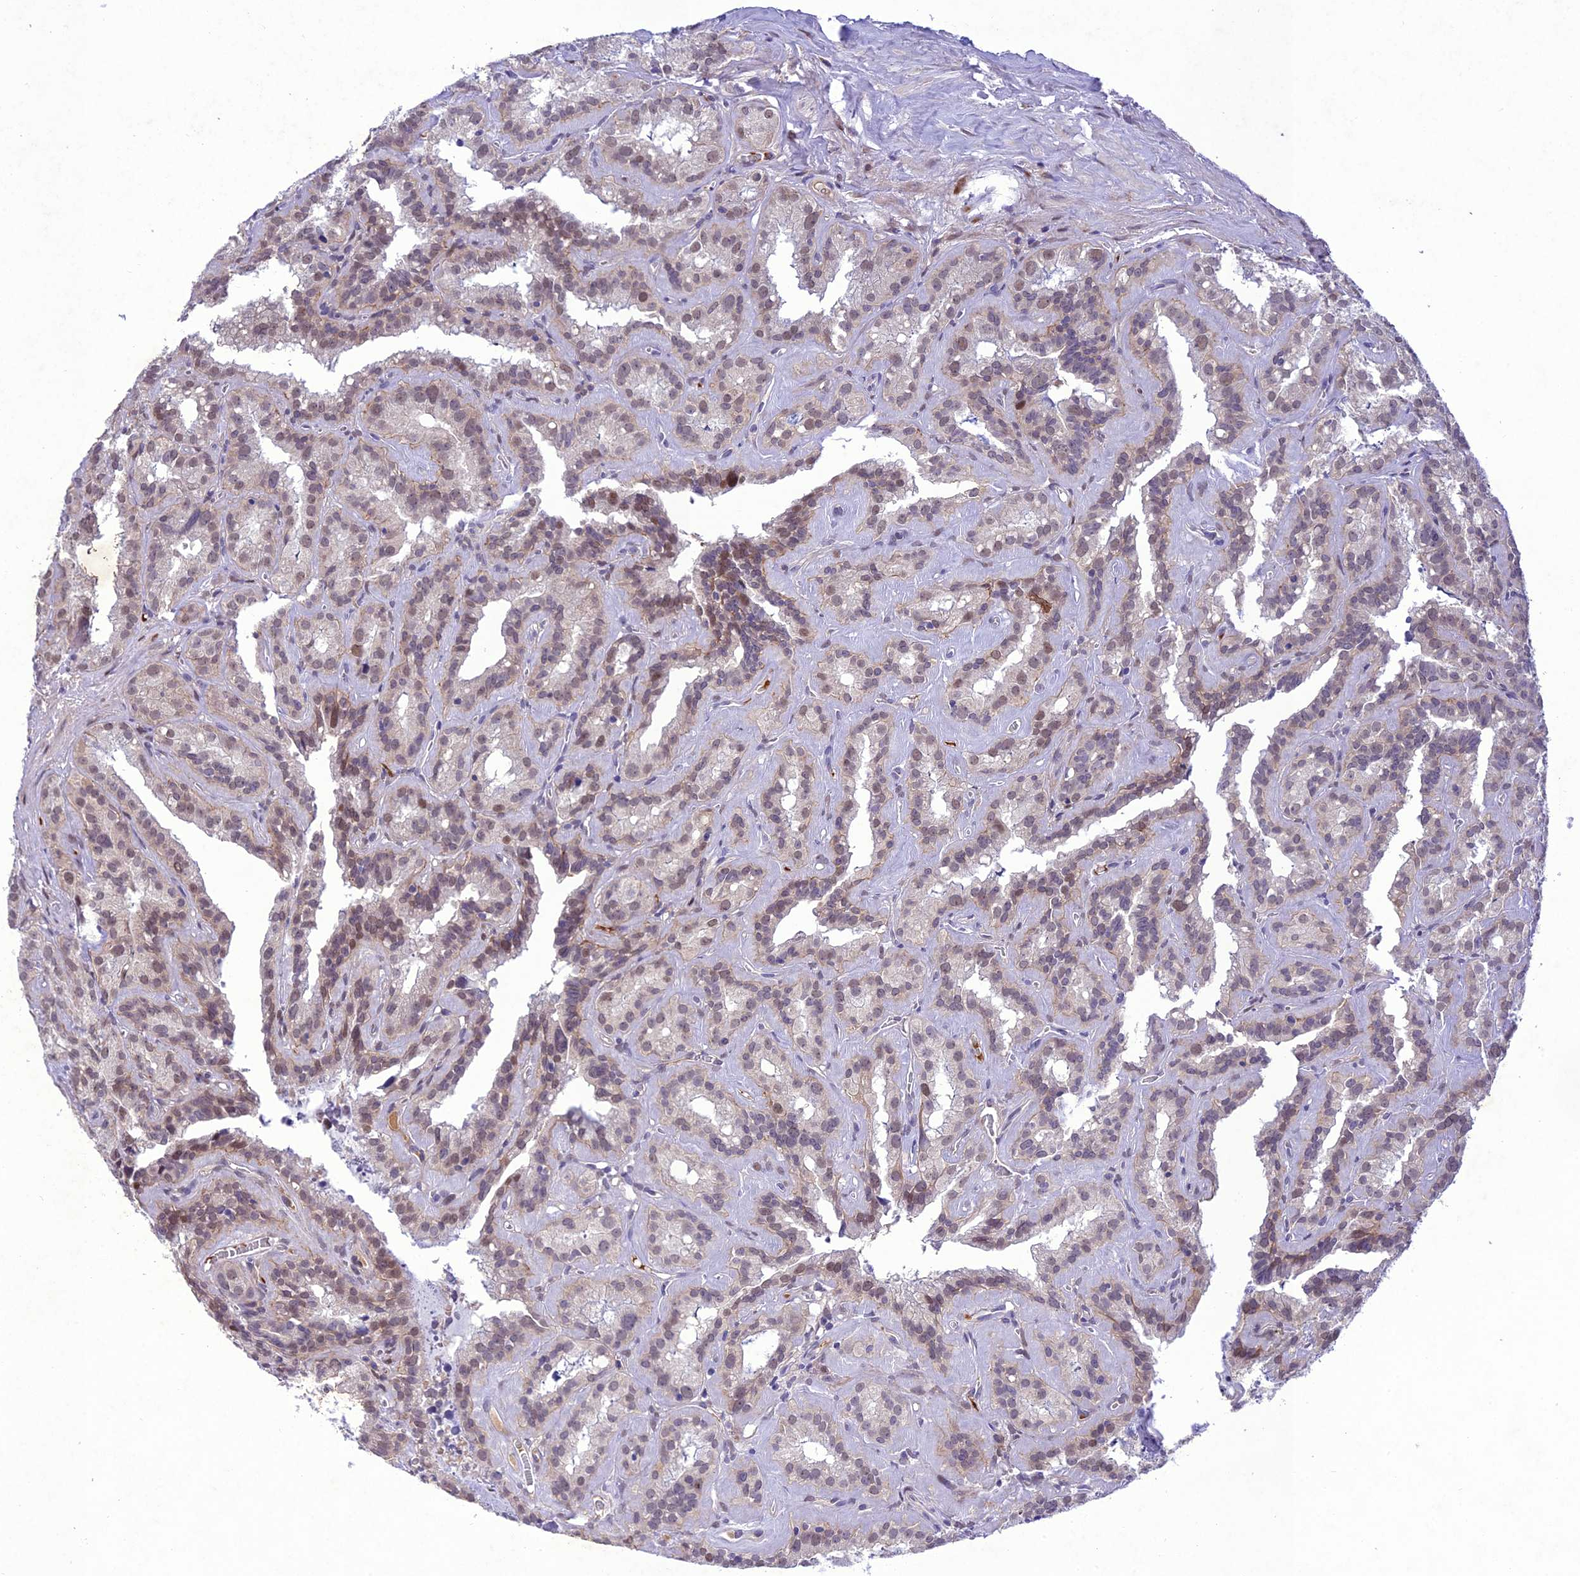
{"staining": {"intensity": "weak", "quantity": "25%-75%", "location": "nuclear"}, "tissue": "seminal vesicle", "cell_type": "Glandular cells", "image_type": "normal", "snomed": [{"axis": "morphology", "description": "Normal tissue, NOS"}, {"axis": "topography", "description": "Prostate"}, {"axis": "topography", "description": "Seminal veicle"}], "caption": "IHC (DAB (3,3'-diaminobenzidine)) staining of normal seminal vesicle shows weak nuclear protein positivity in approximately 25%-75% of glandular cells. The staining was performed using DAB, with brown indicating positive protein expression. Nuclei are stained blue with hematoxylin.", "gene": "ANKRD52", "patient": {"sex": "male", "age": 59}}